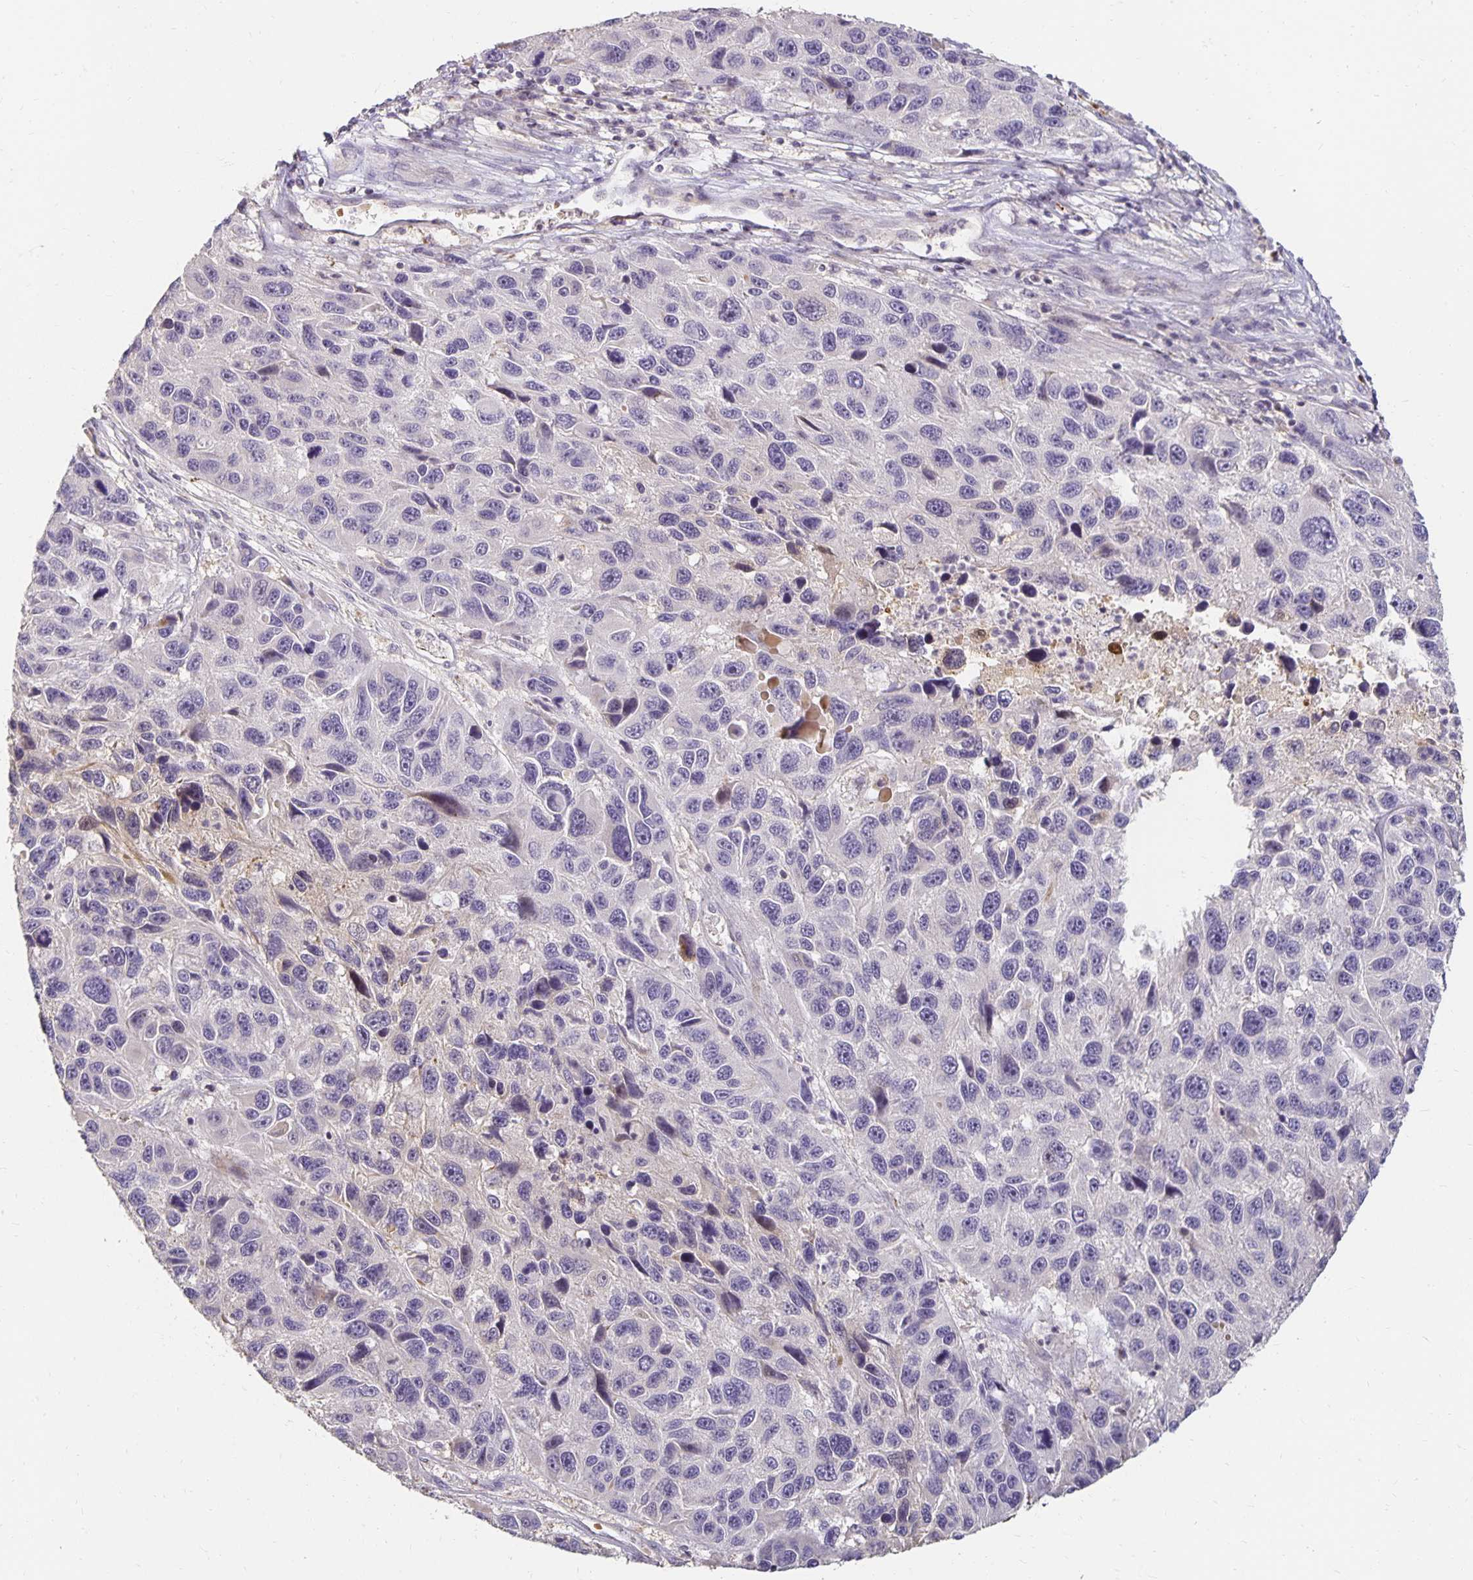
{"staining": {"intensity": "negative", "quantity": "none", "location": "none"}, "tissue": "melanoma", "cell_type": "Tumor cells", "image_type": "cancer", "snomed": [{"axis": "morphology", "description": "Malignant melanoma, NOS"}, {"axis": "topography", "description": "Skin"}], "caption": "This is a image of immunohistochemistry staining of malignant melanoma, which shows no staining in tumor cells.", "gene": "CST6", "patient": {"sex": "male", "age": 53}}